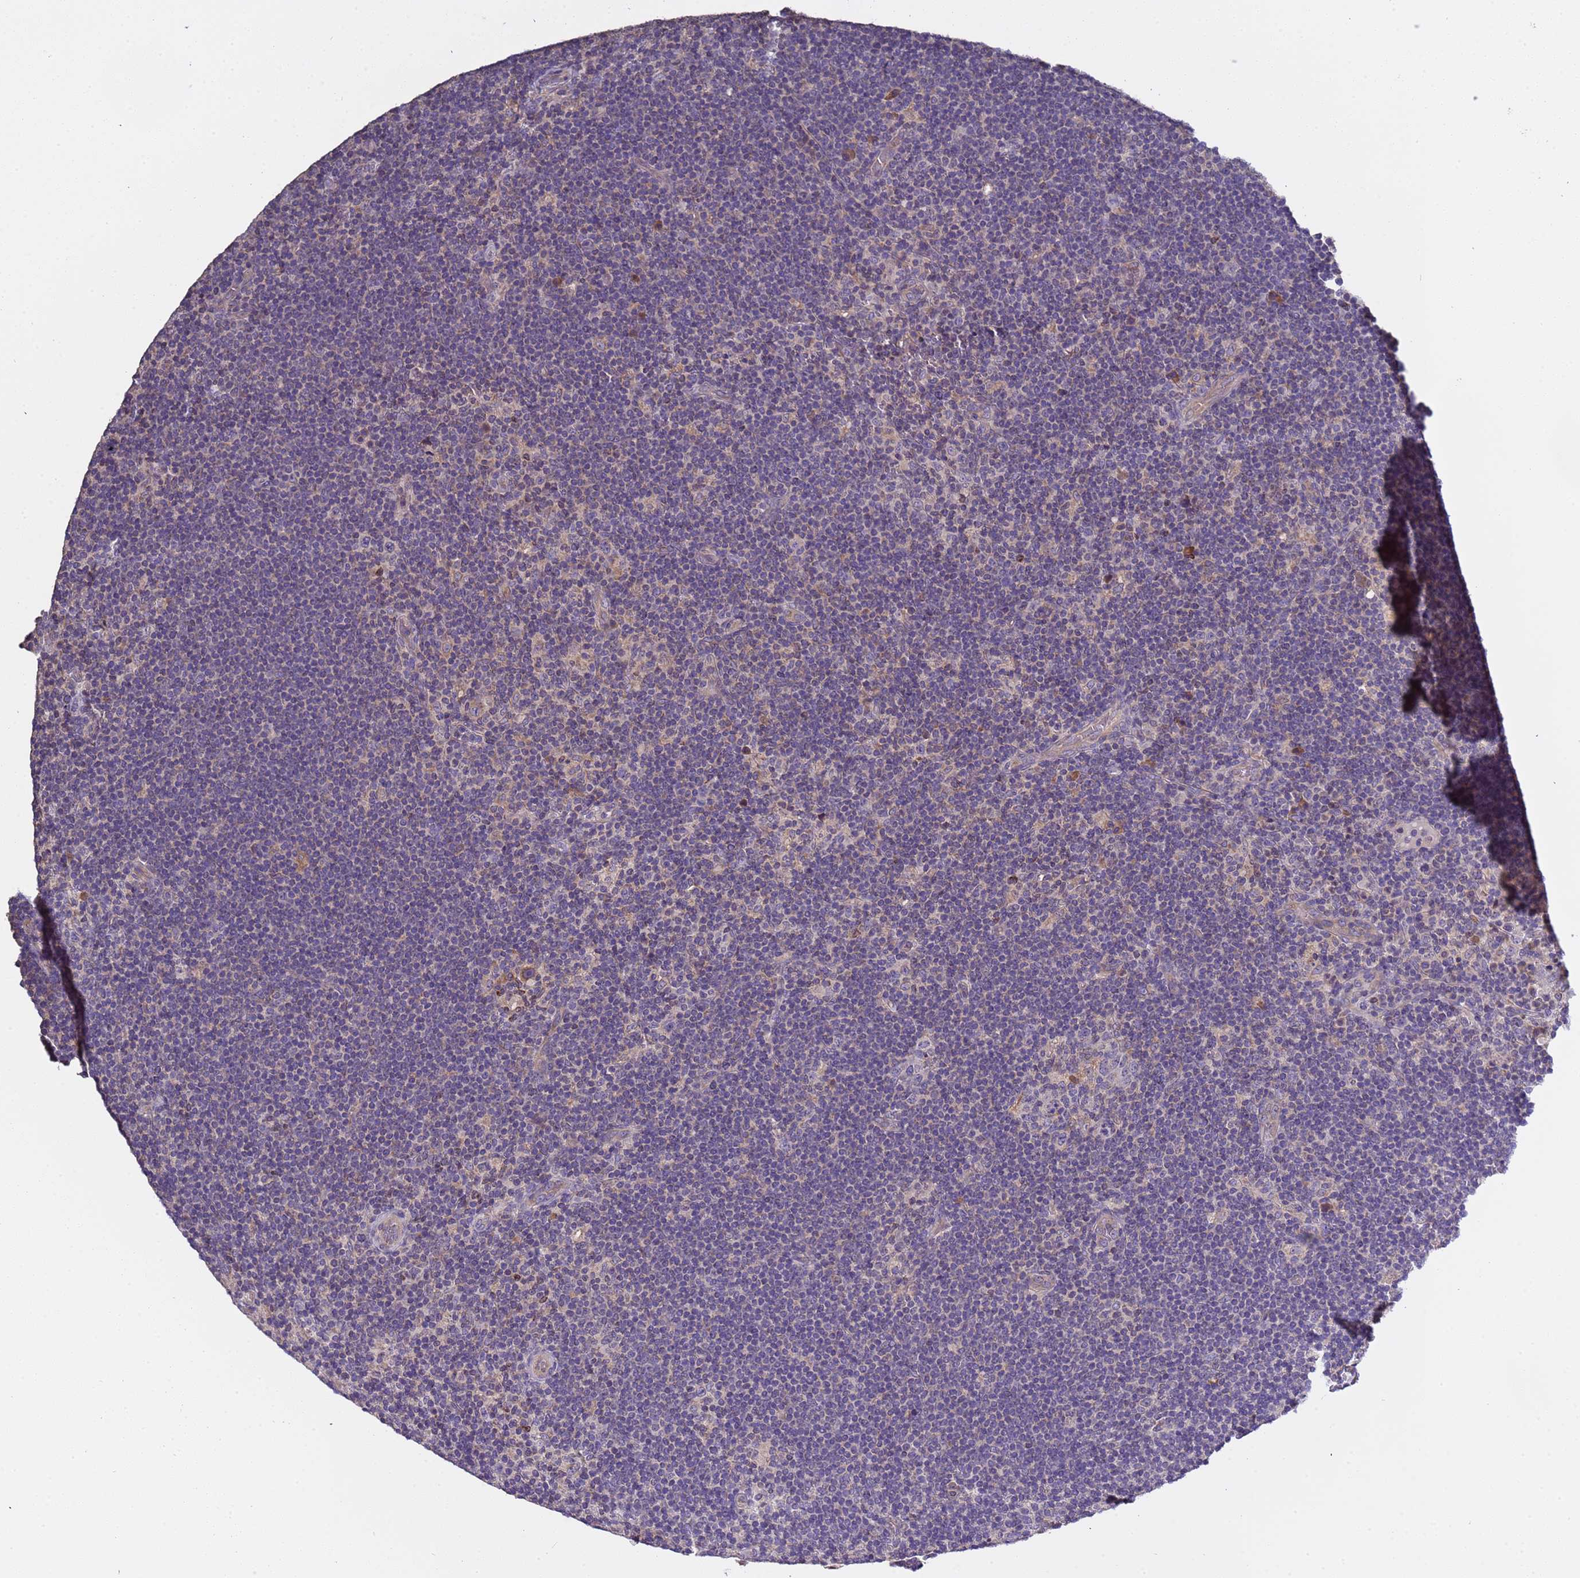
{"staining": {"intensity": "negative", "quantity": "none", "location": "none"}, "tissue": "lymphoma", "cell_type": "Tumor cells", "image_type": "cancer", "snomed": [{"axis": "morphology", "description": "Hodgkin's disease, NOS"}, {"axis": "topography", "description": "Lymph node"}], "caption": "There is no significant expression in tumor cells of lymphoma.", "gene": "ELMOD2", "patient": {"sex": "female", "age": 57}}